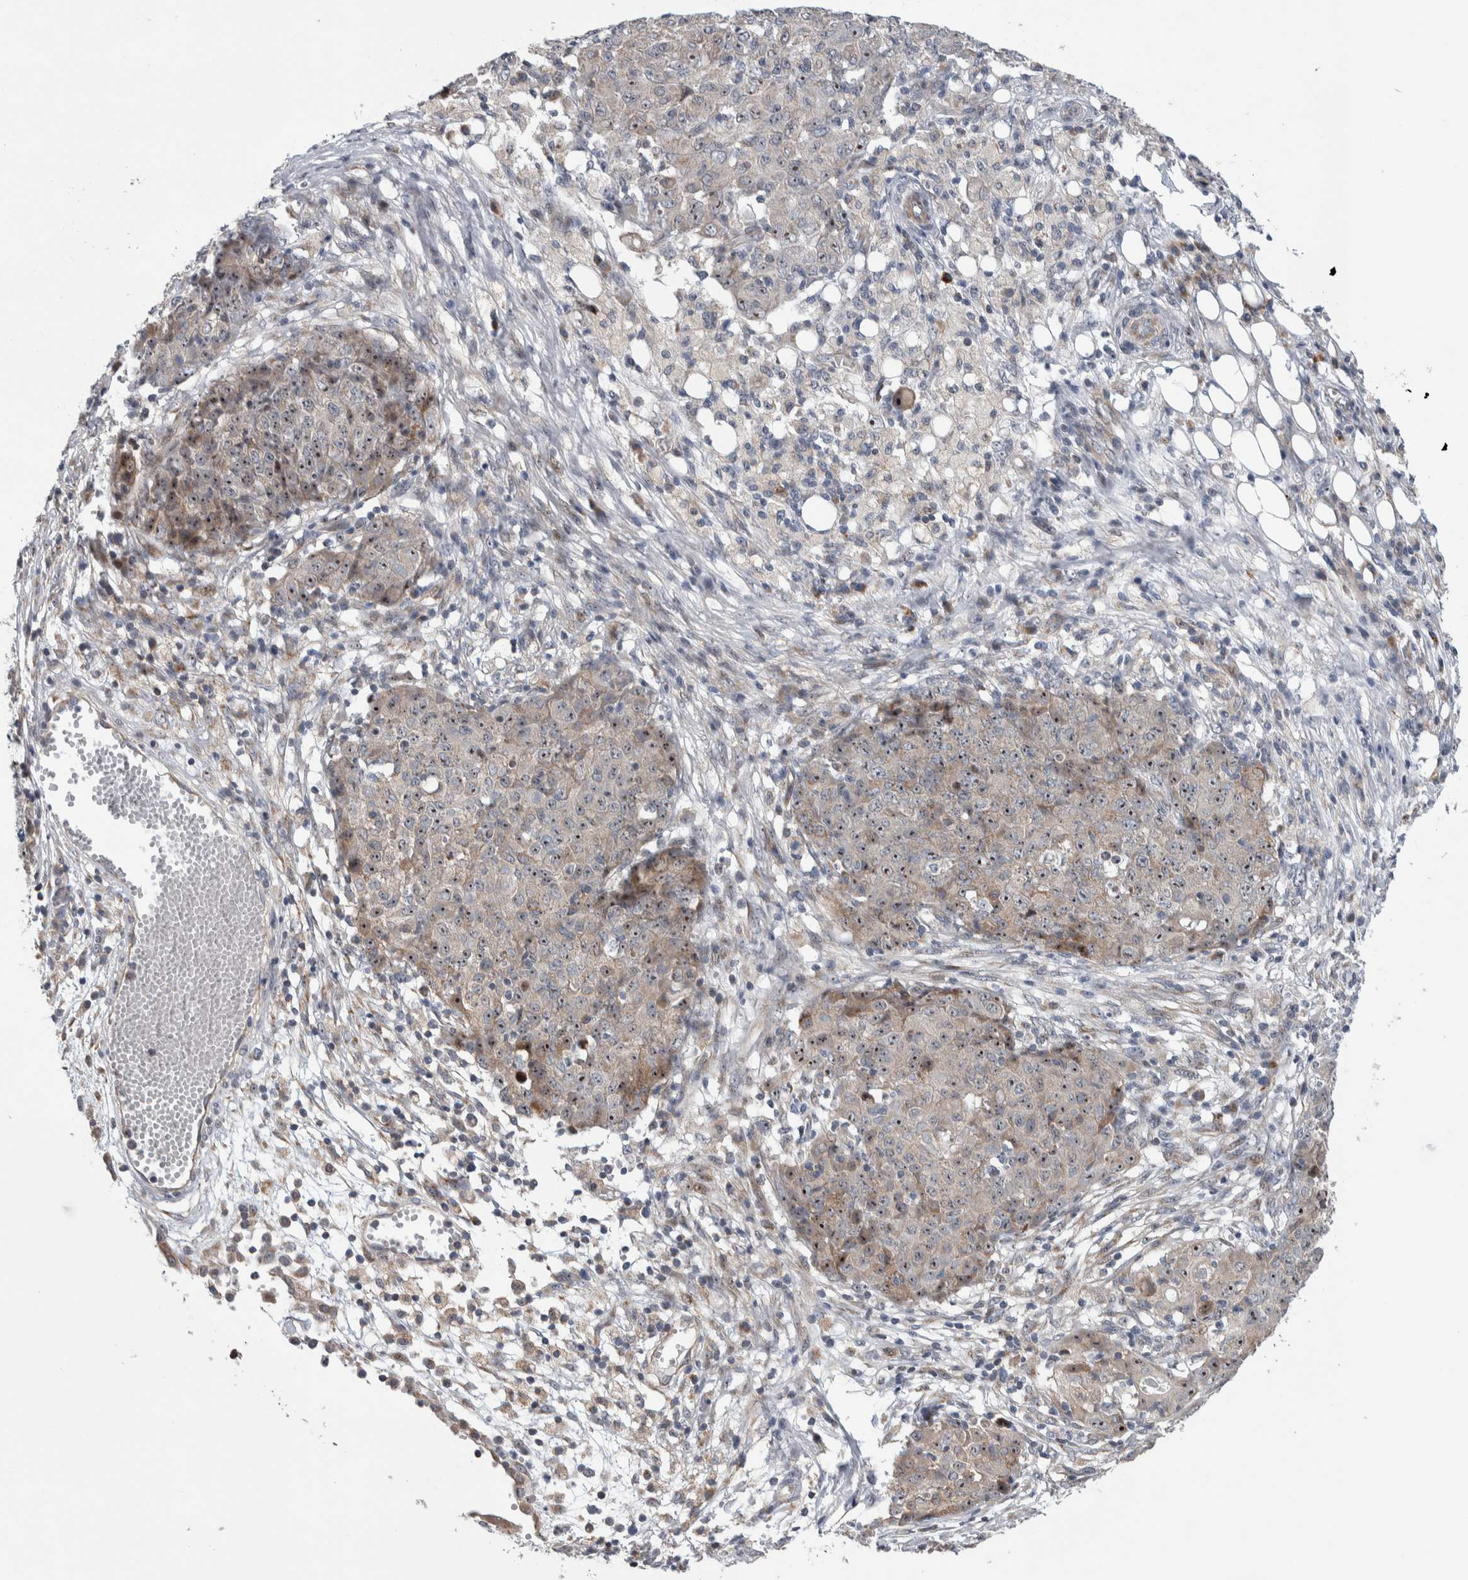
{"staining": {"intensity": "strong", "quantity": ">75%", "location": "nuclear"}, "tissue": "ovarian cancer", "cell_type": "Tumor cells", "image_type": "cancer", "snomed": [{"axis": "morphology", "description": "Carcinoma, endometroid"}, {"axis": "topography", "description": "Ovary"}], "caption": "Immunohistochemical staining of ovarian endometroid carcinoma shows strong nuclear protein staining in about >75% of tumor cells.", "gene": "PRRG4", "patient": {"sex": "female", "age": 42}}